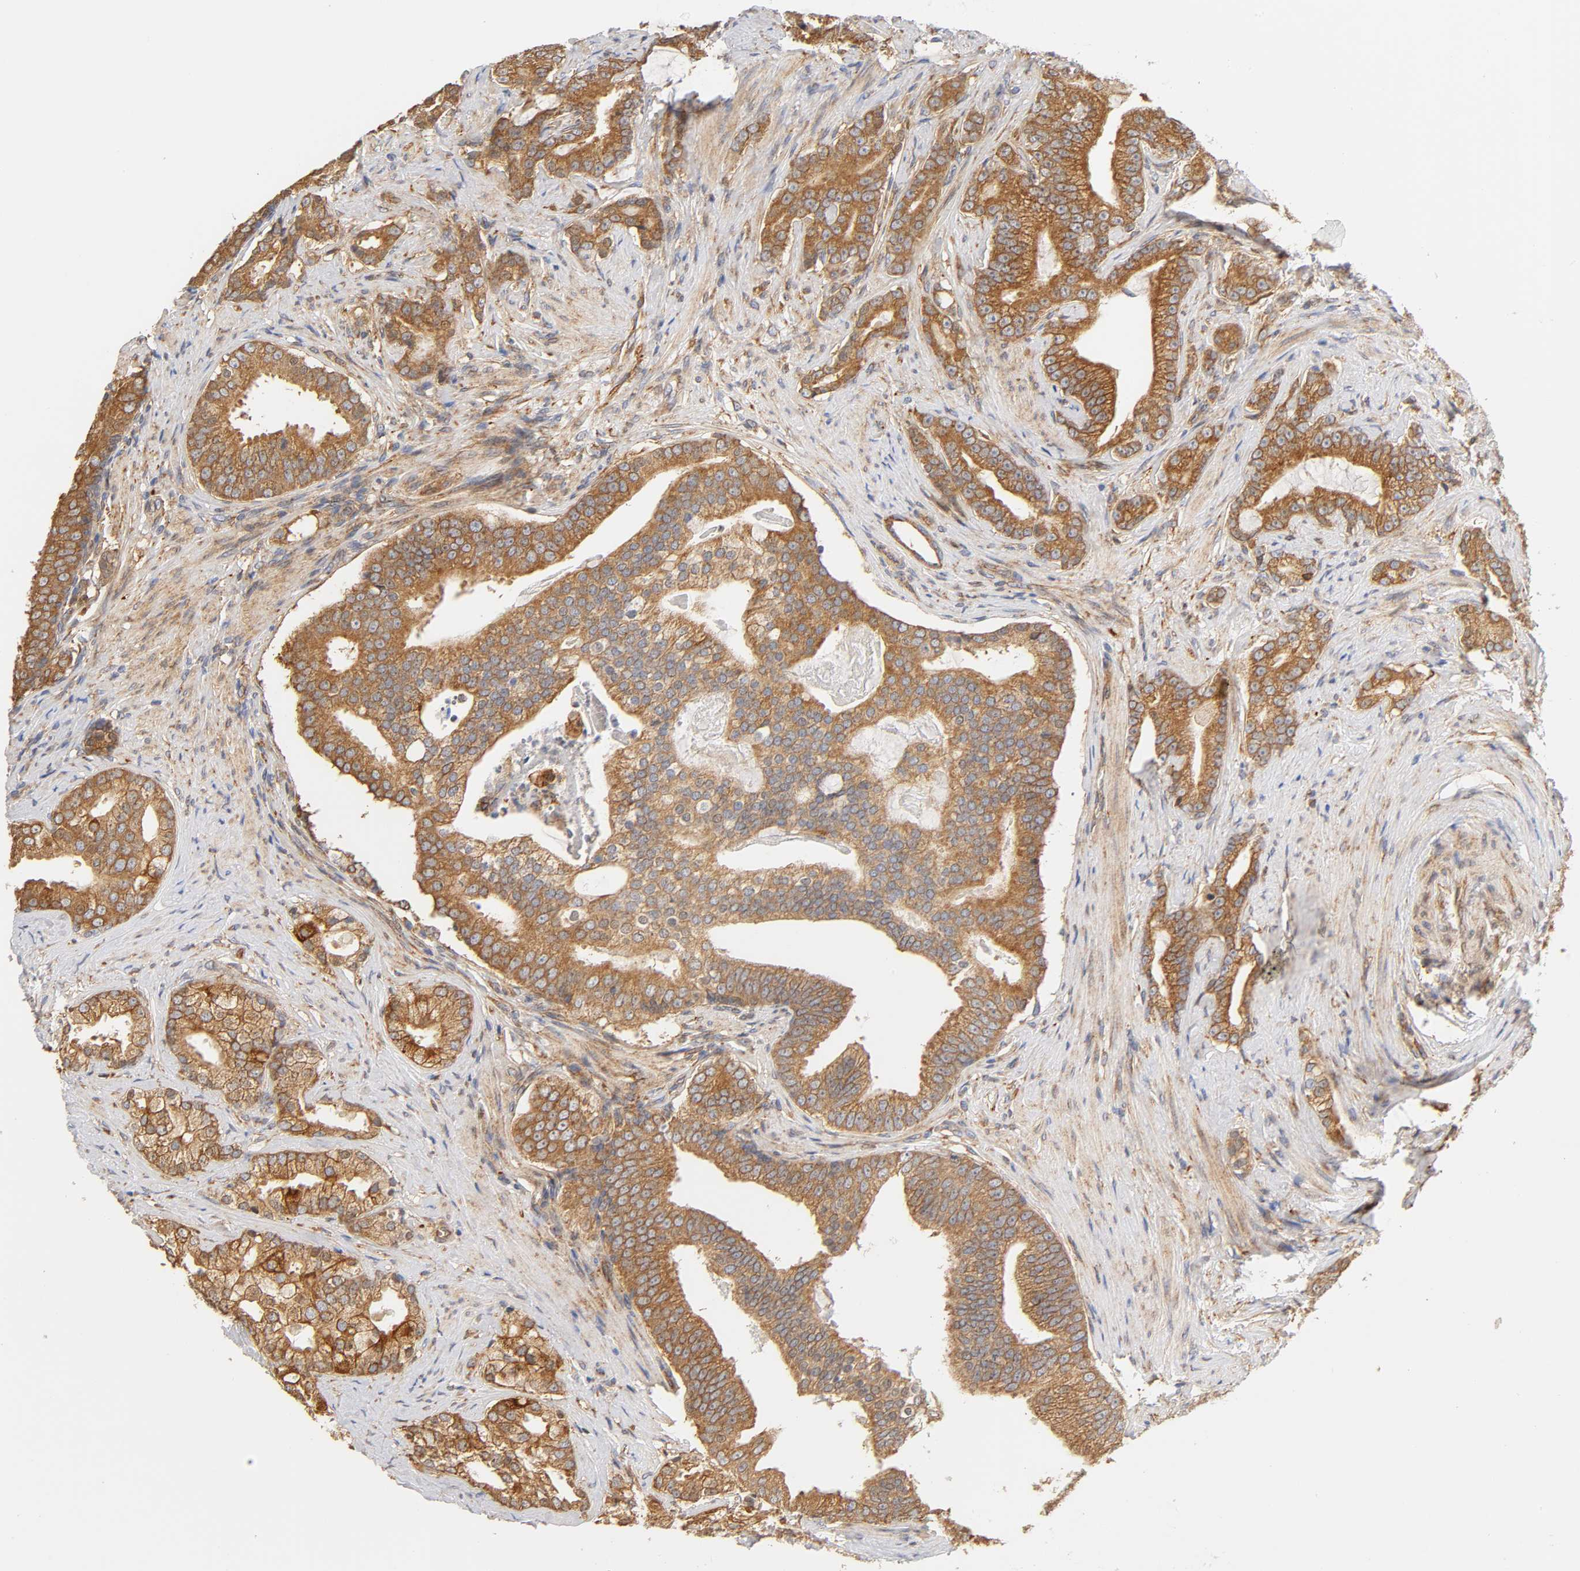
{"staining": {"intensity": "strong", "quantity": ">75%", "location": "cytoplasmic/membranous"}, "tissue": "prostate cancer", "cell_type": "Tumor cells", "image_type": "cancer", "snomed": [{"axis": "morphology", "description": "Adenocarcinoma, Low grade"}, {"axis": "topography", "description": "Prostate"}], "caption": "Tumor cells show strong cytoplasmic/membranous staining in approximately >75% of cells in prostate cancer (low-grade adenocarcinoma).", "gene": "POR", "patient": {"sex": "male", "age": 58}}